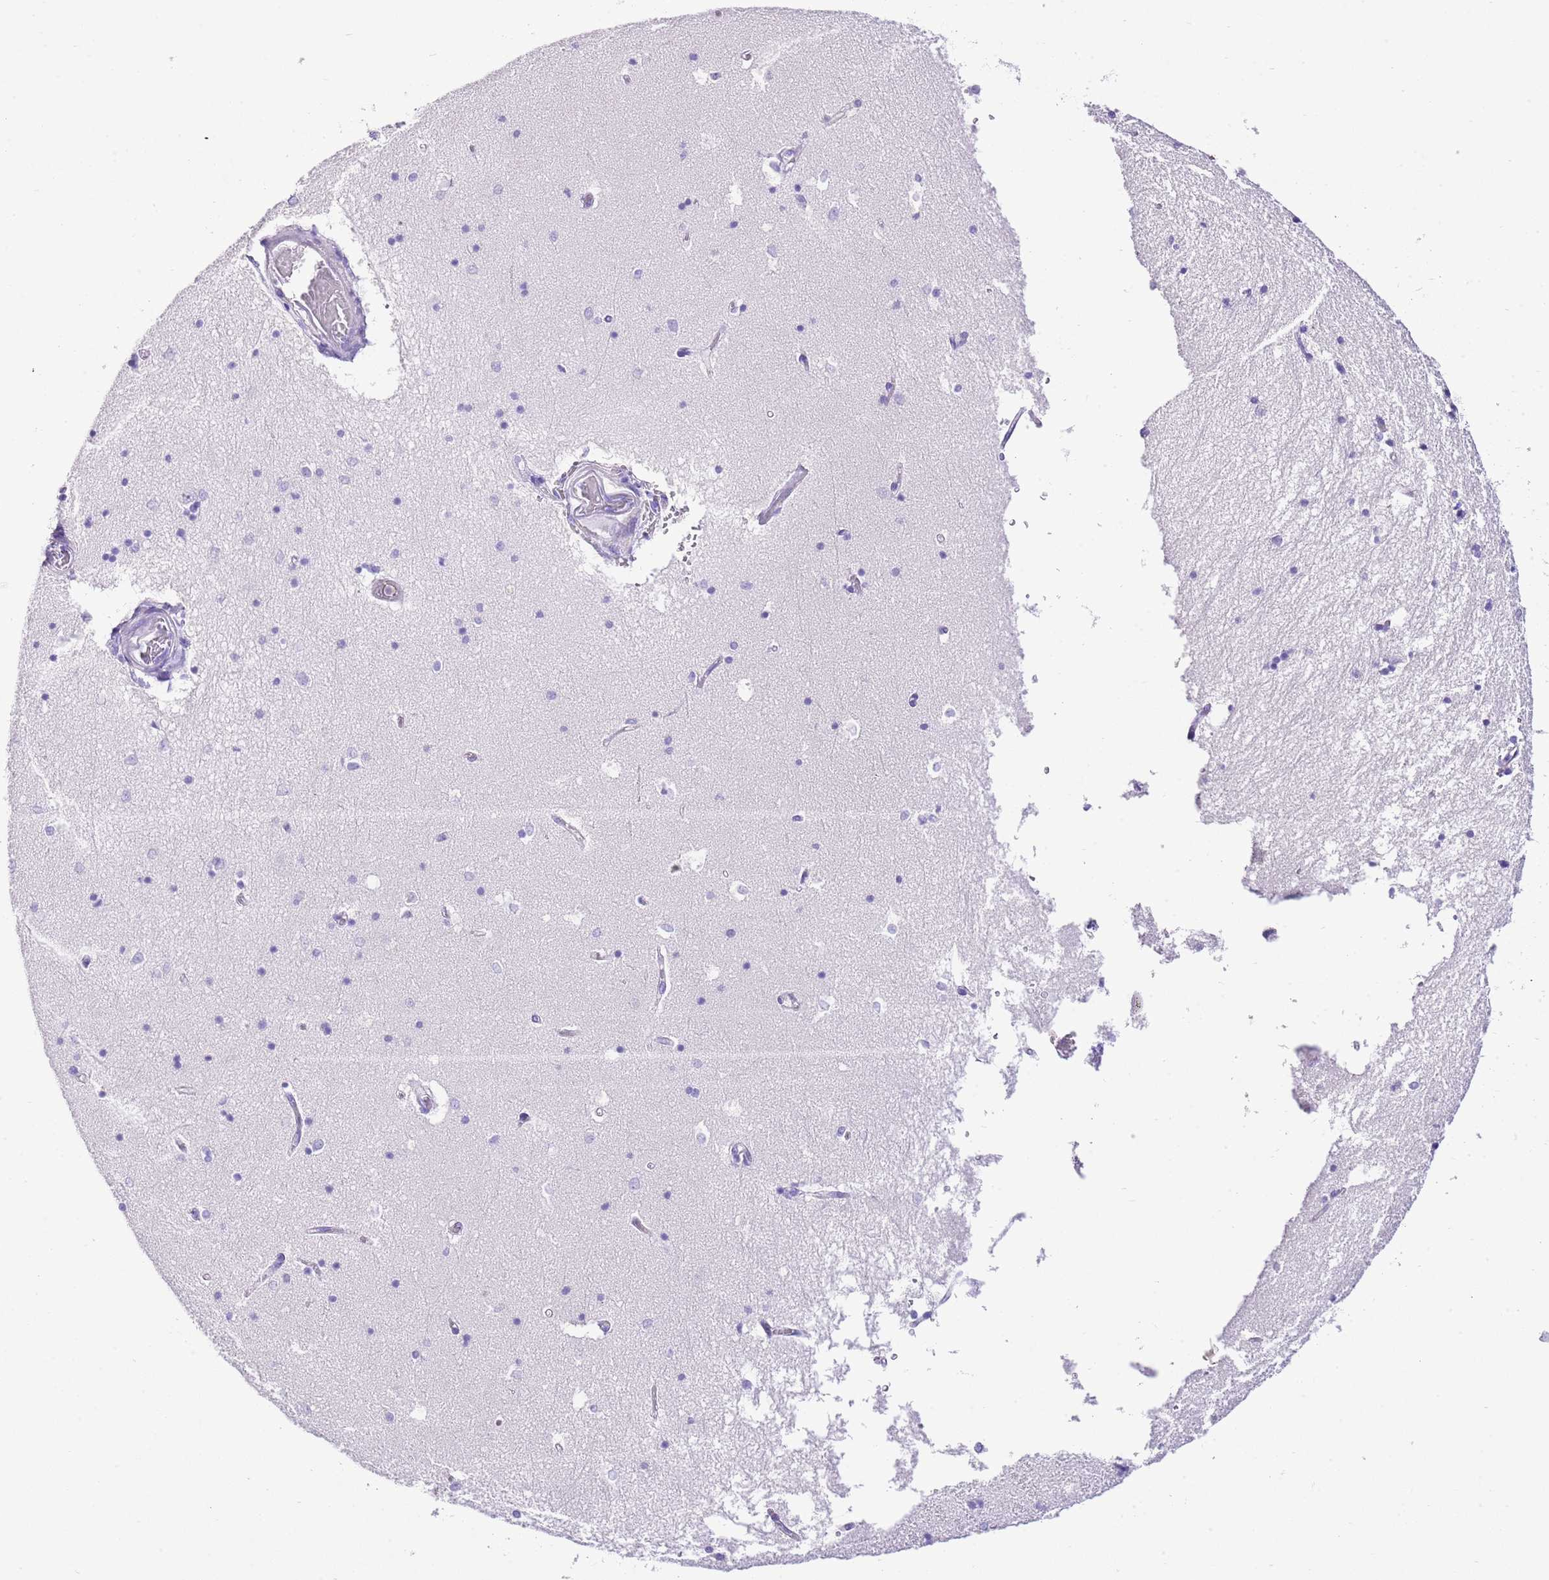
{"staining": {"intensity": "negative", "quantity": "none", "location": "none"}, "tissue": "hippocampus", "cell_type": "Glial cells", "image_type": "normal", "snomed": [{"axis": "morphology", "description": "Normal tissue, NOS"}, {"axis": "topography", "description": "Hippocampus"}], "caption": "Hippocampus stained for a protein using immunohistochemistry shows no positivity glial cells.", "gene": "BHLHA15", "patient": {"sex": "male", "age": 45}}